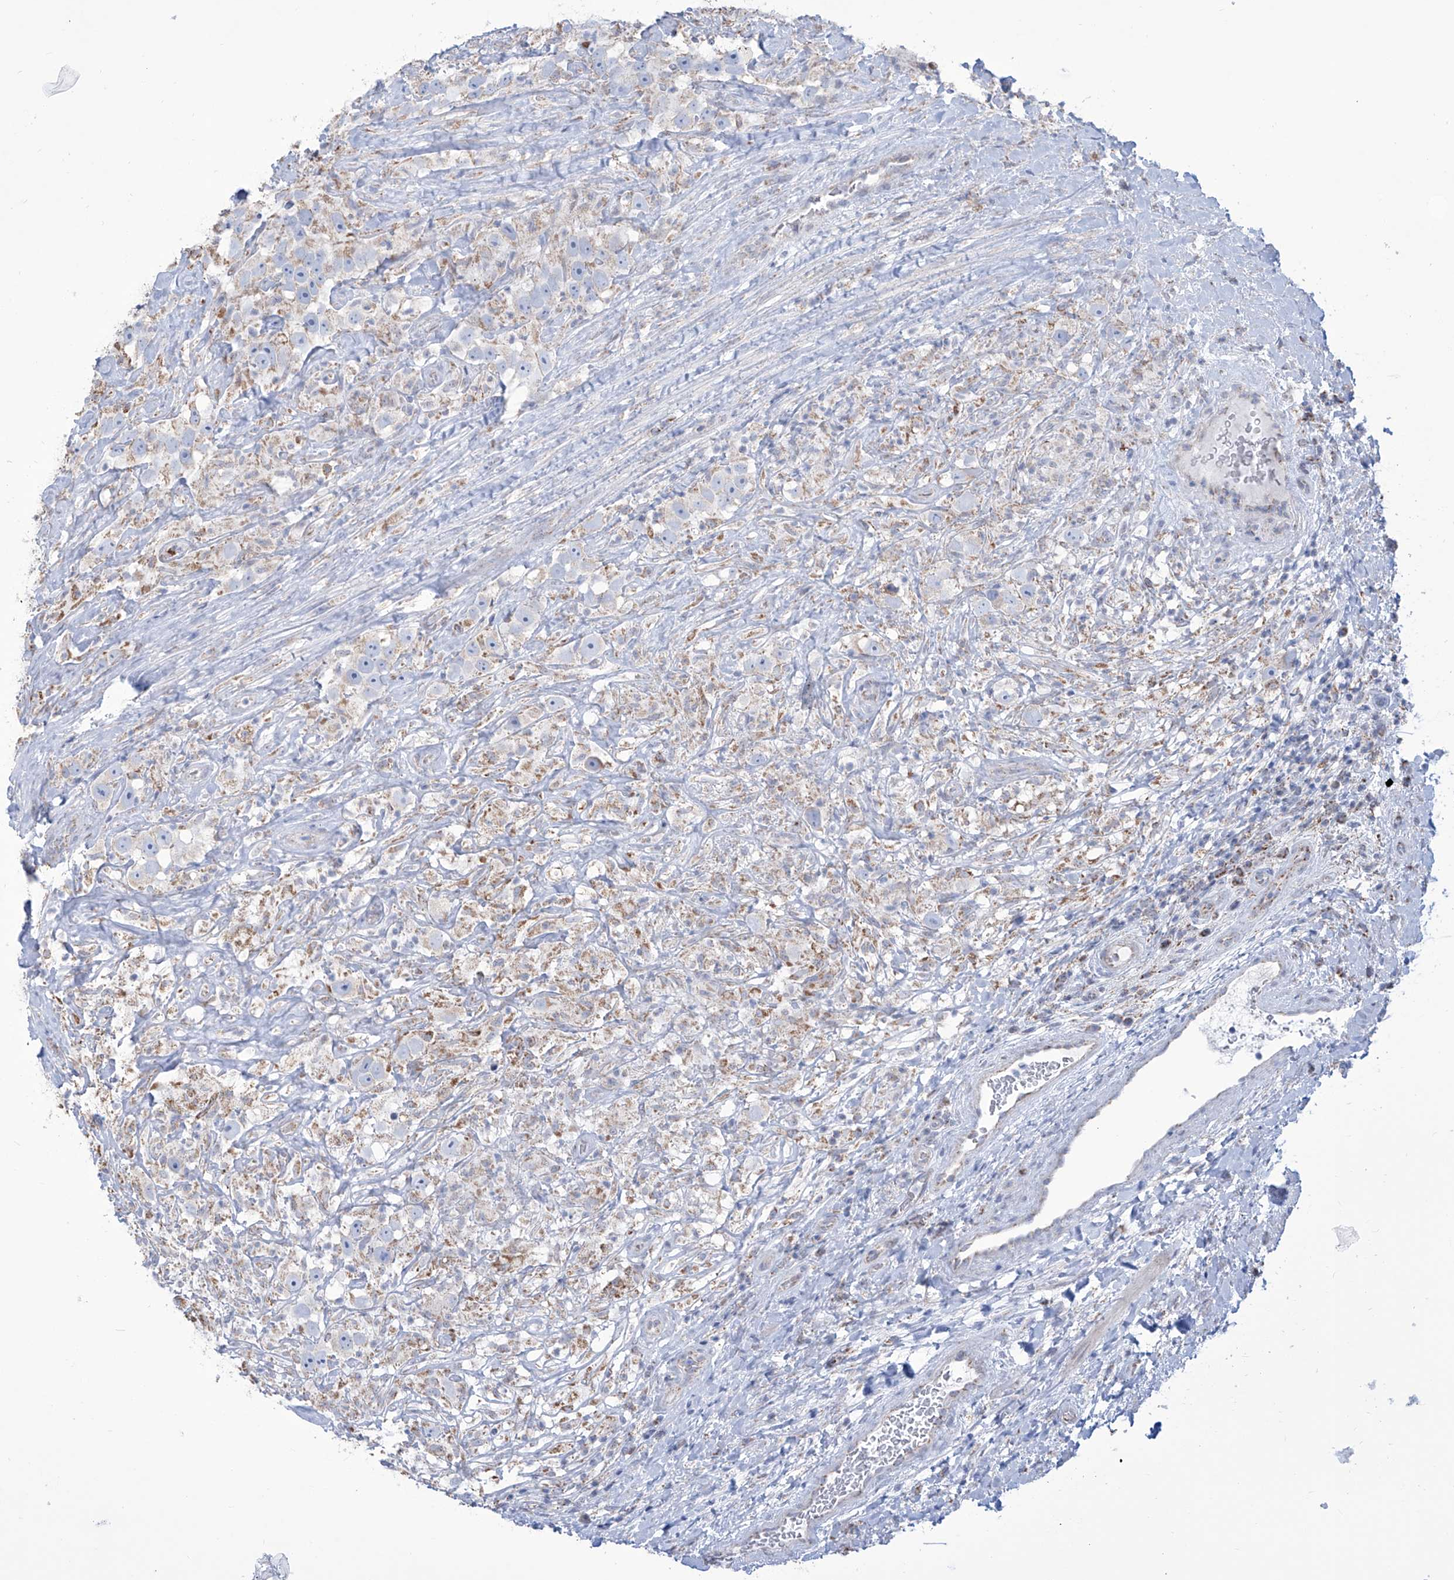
{"staining": {"intensity": "weak", "quantity": "<25%", "location": "cytoplasmic/membranous"}, "tissue": "testis cancer", "cell_type": "Tumor cells", "image_type": "cancer", "snomed": [{"axis": "morphology", "description": "Seminoma, NOS"}, {"axis": "topography", "description": "Testis"}], "caption": "IHC histopathology image of neoplastic tissue: testis cancer (seminoma) stained with DAB exhibits no significant protein expression in tumor cells. (IHC, brightfield microscopy, high magnification).", "gene": "ALDH6A1", "patient": {"sex": "male", "age": 49}}